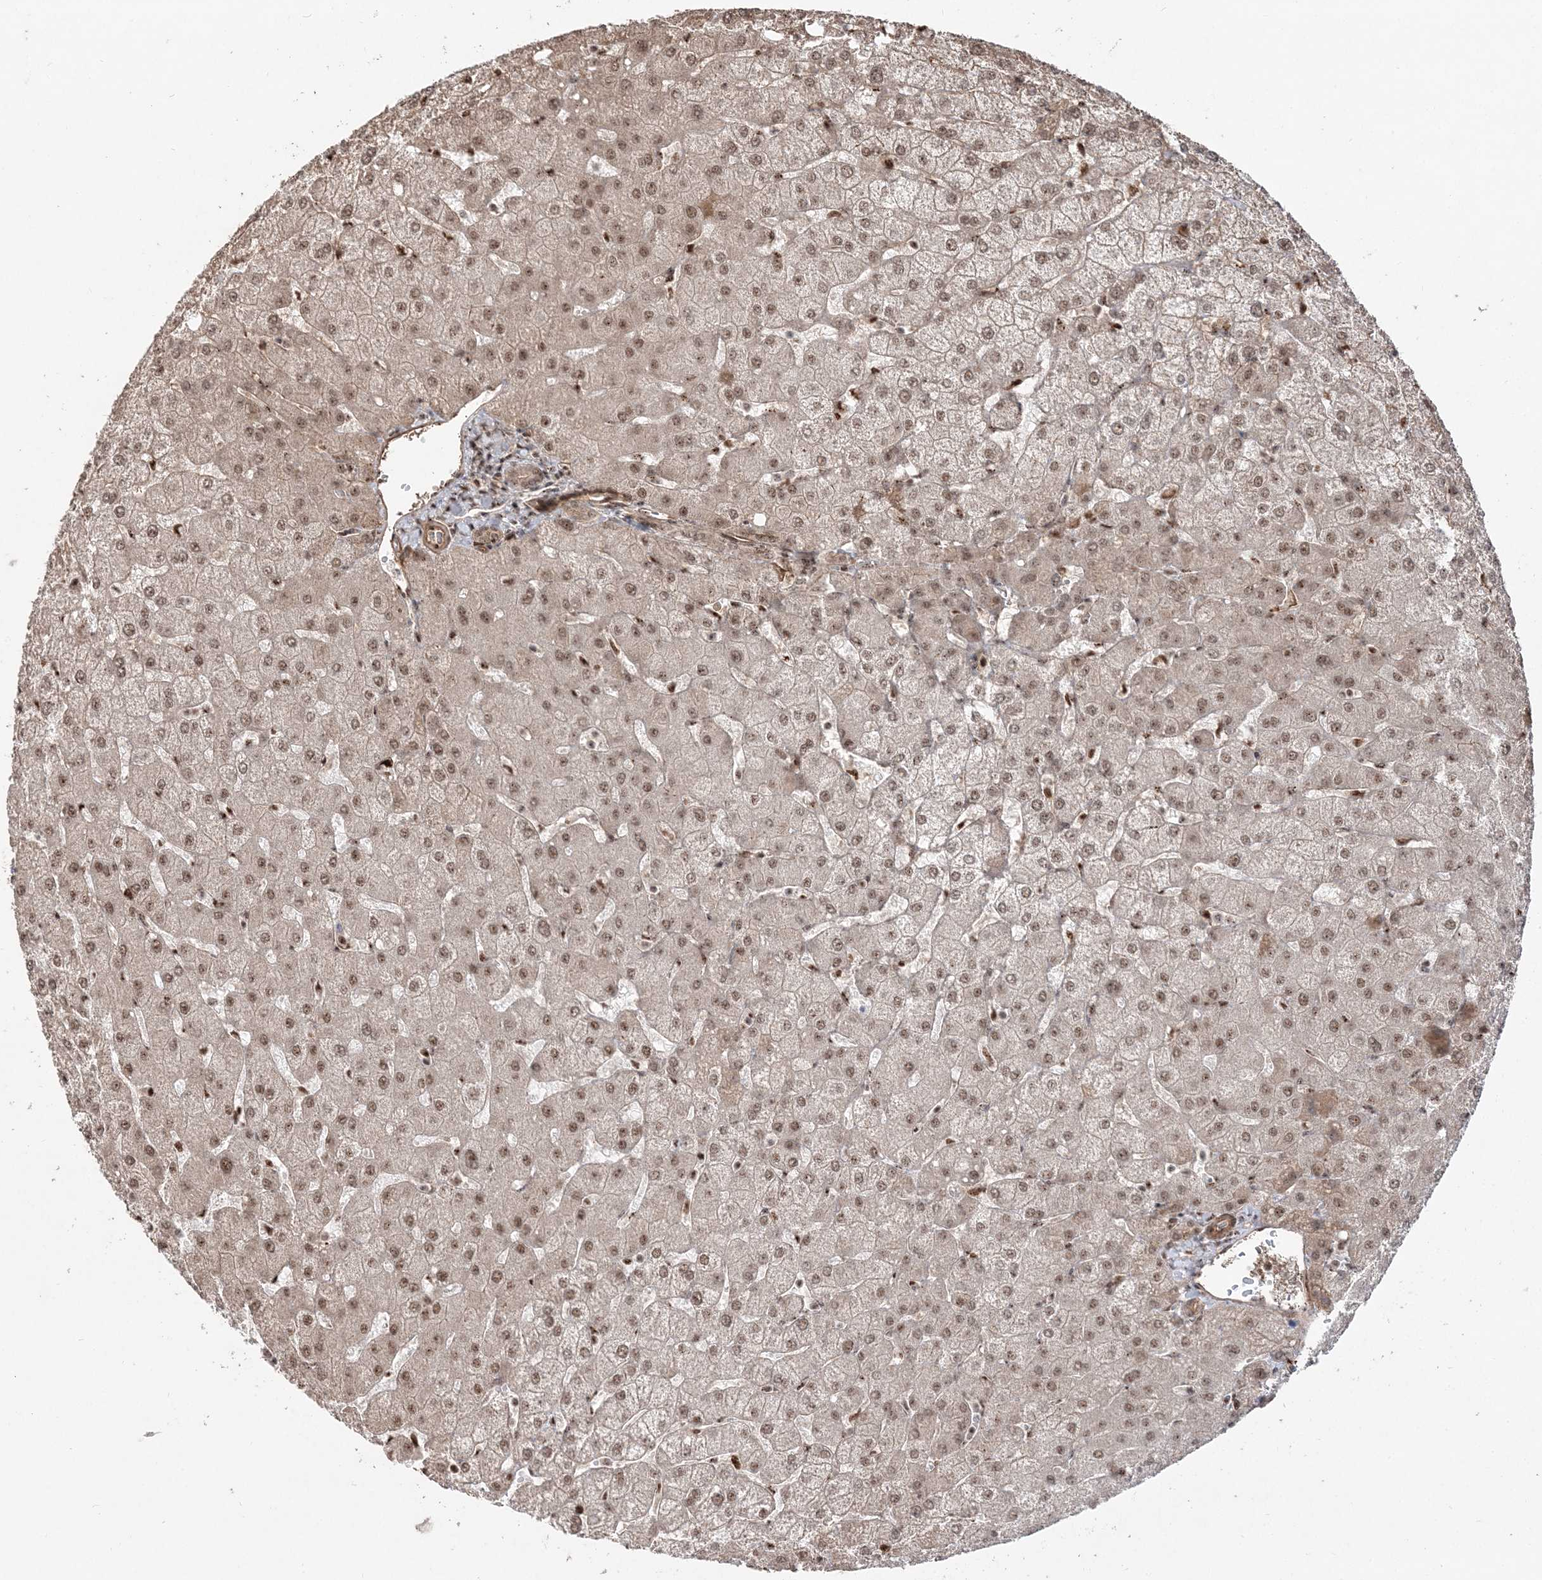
{"staining": {"intensity": "weak", "quantity": ">75%", "location": "cytoplasmic/membranous,nuclear"}, "tissue": "liver", "cell_type": "Cholangiocytes", "image_type": "normal", "snomed": [{"axis": "morphology", "description": "Normal tissue, NOS"}, {"axis": "topography", "description": "Liver"}], "caption": "Protein staining demonstrates weak cytoplasmic/membranous,nuclear positivity in approximately >75% of cholangiocytes in benign liver. (DAB = brown stain, brightfield microscopy at high magnification).", "gene": "RBM17", "patient": {"sex": "female", "age": 54}}